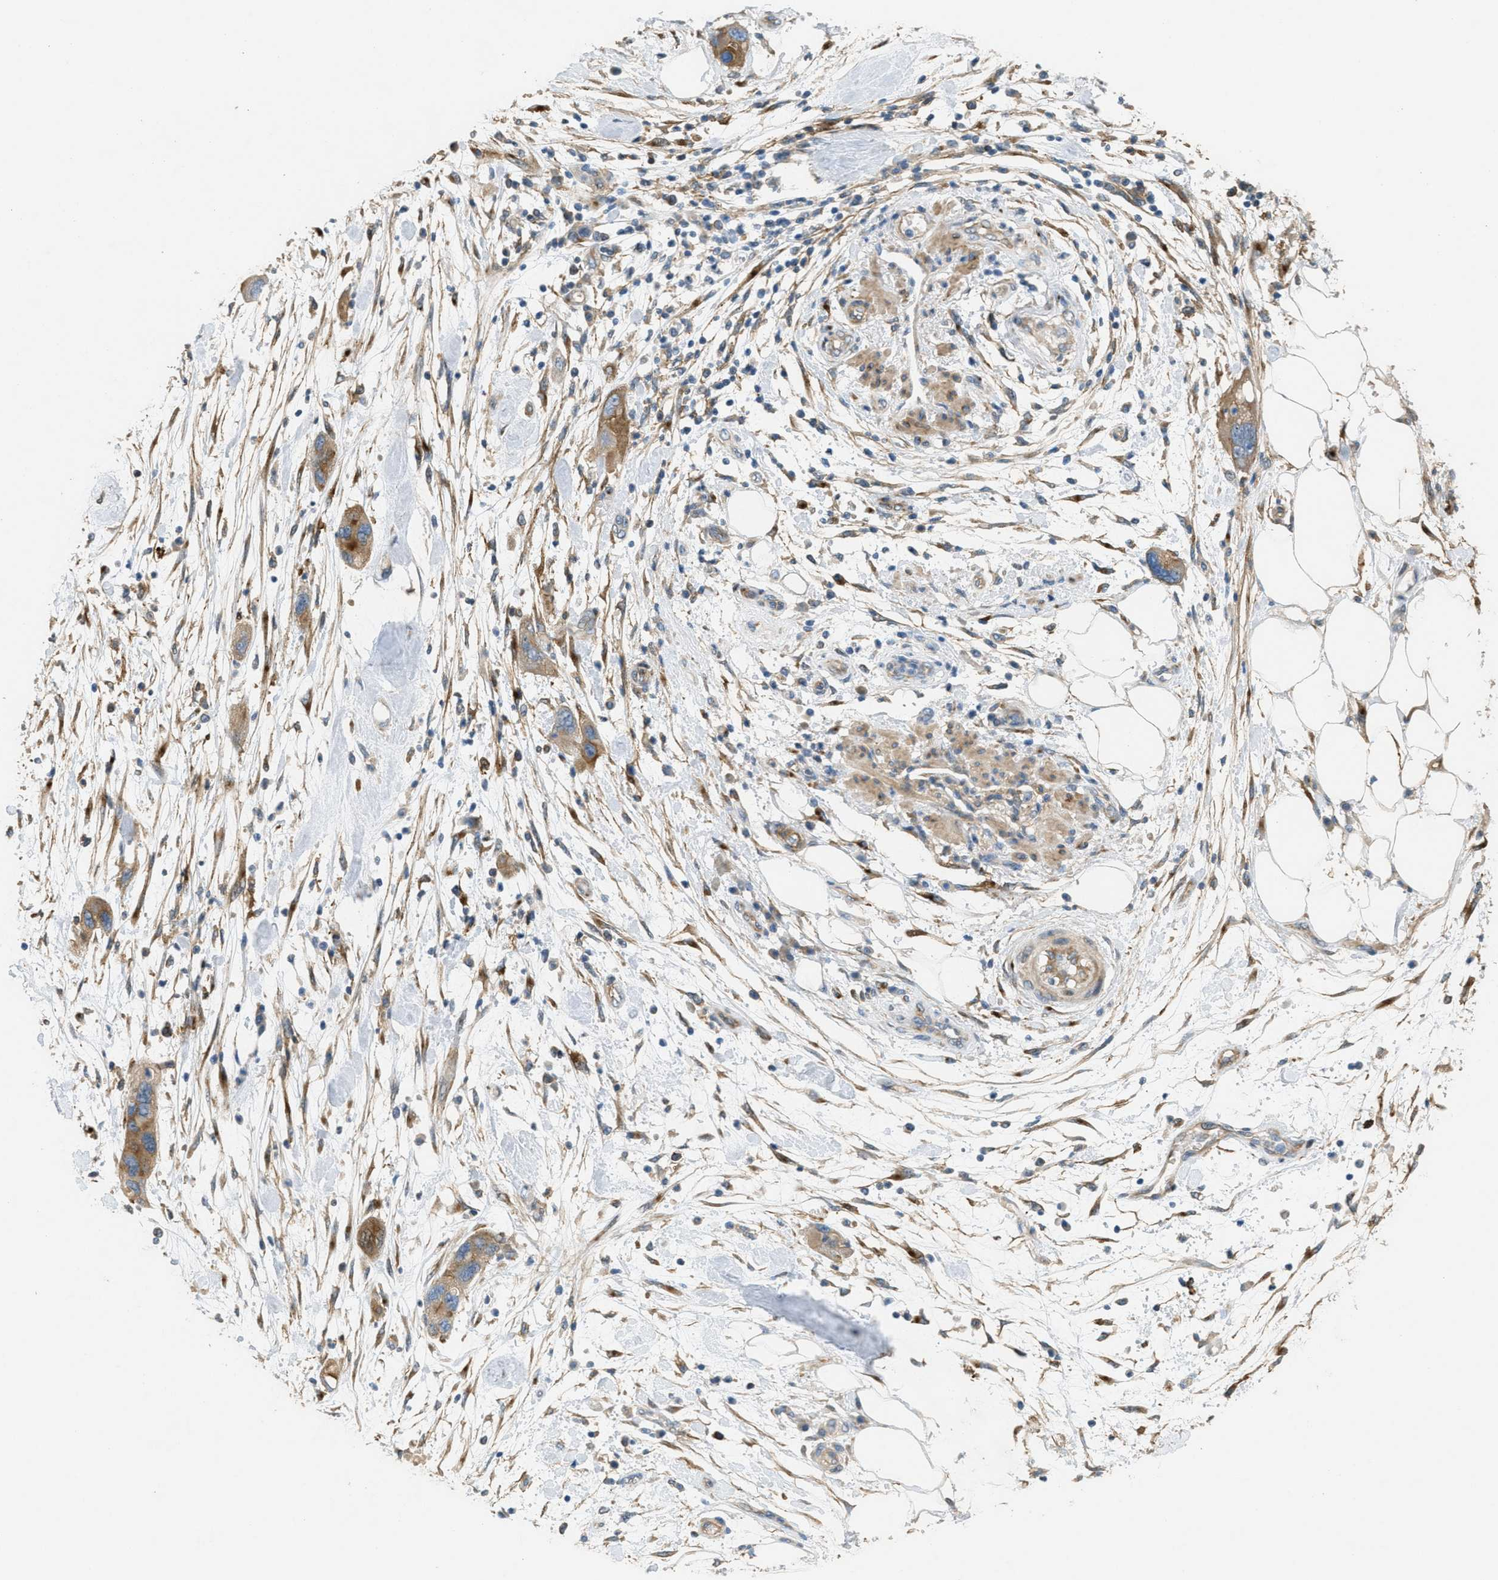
{"staining": {"intensity": "moderate", "quantity": ">75%", "location": "cytoplasmic/membranous"}, "tissue": "pancreatic cancer", "cell_type": "Tumor cells", "image_type": "cancer", "snomed": [{"axis": "morphology", "description": "Normal tissue, NOS"}, {"axis": "morphology", "description": "Adenocarcinoma, NOS"}, {"axis": "topography", "description": "Pancreas"}], "caption": "Immunohistochemical staining of human pancreatic cancer (adenocarcinoma) demonstrates medium levels of moderate cytoplasmic/membranous protein expression in about >75% of tumor cells.", "gene": "ADCY5", "patient": {"sex": "female", "age": 71}}